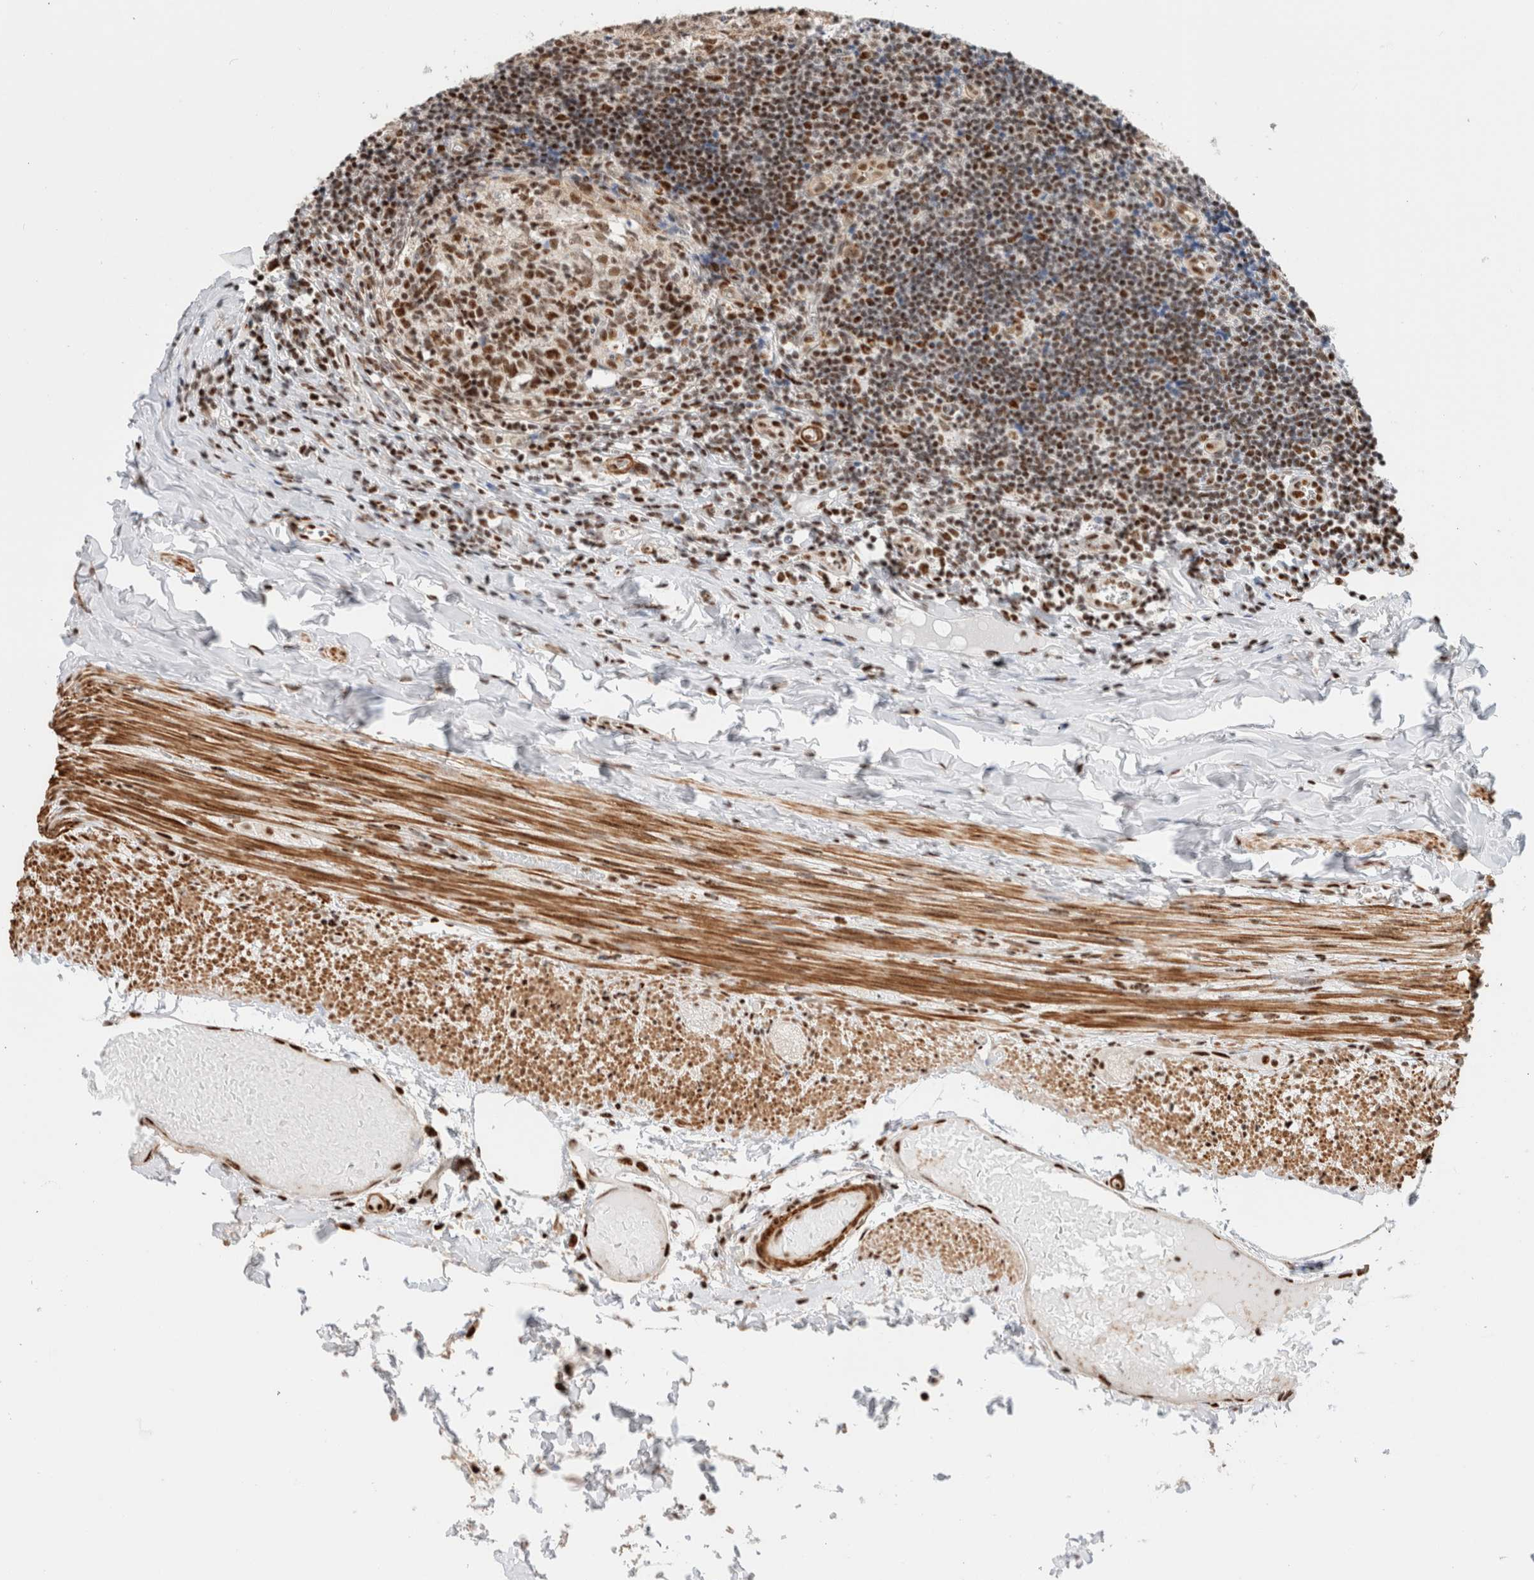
{"staining": {"intensity": "strong", "quantity": ">75%", "location": "nuclear"}, "tissue": "appendix", "cell_type": "Glandular cells", "image_type": "normal", "snomed": [{"axis": "morphology", "description": "Normal tissue, NOS"}, {"axis": "topography", "description": "Appendix"}], "caption": "Immunohistochemistry of benign appendix displays high levels of strong nuclear expression in about >75% of glandular cells.", "gene": "ID3", "patient": {"sex": "male", "age": 8}}